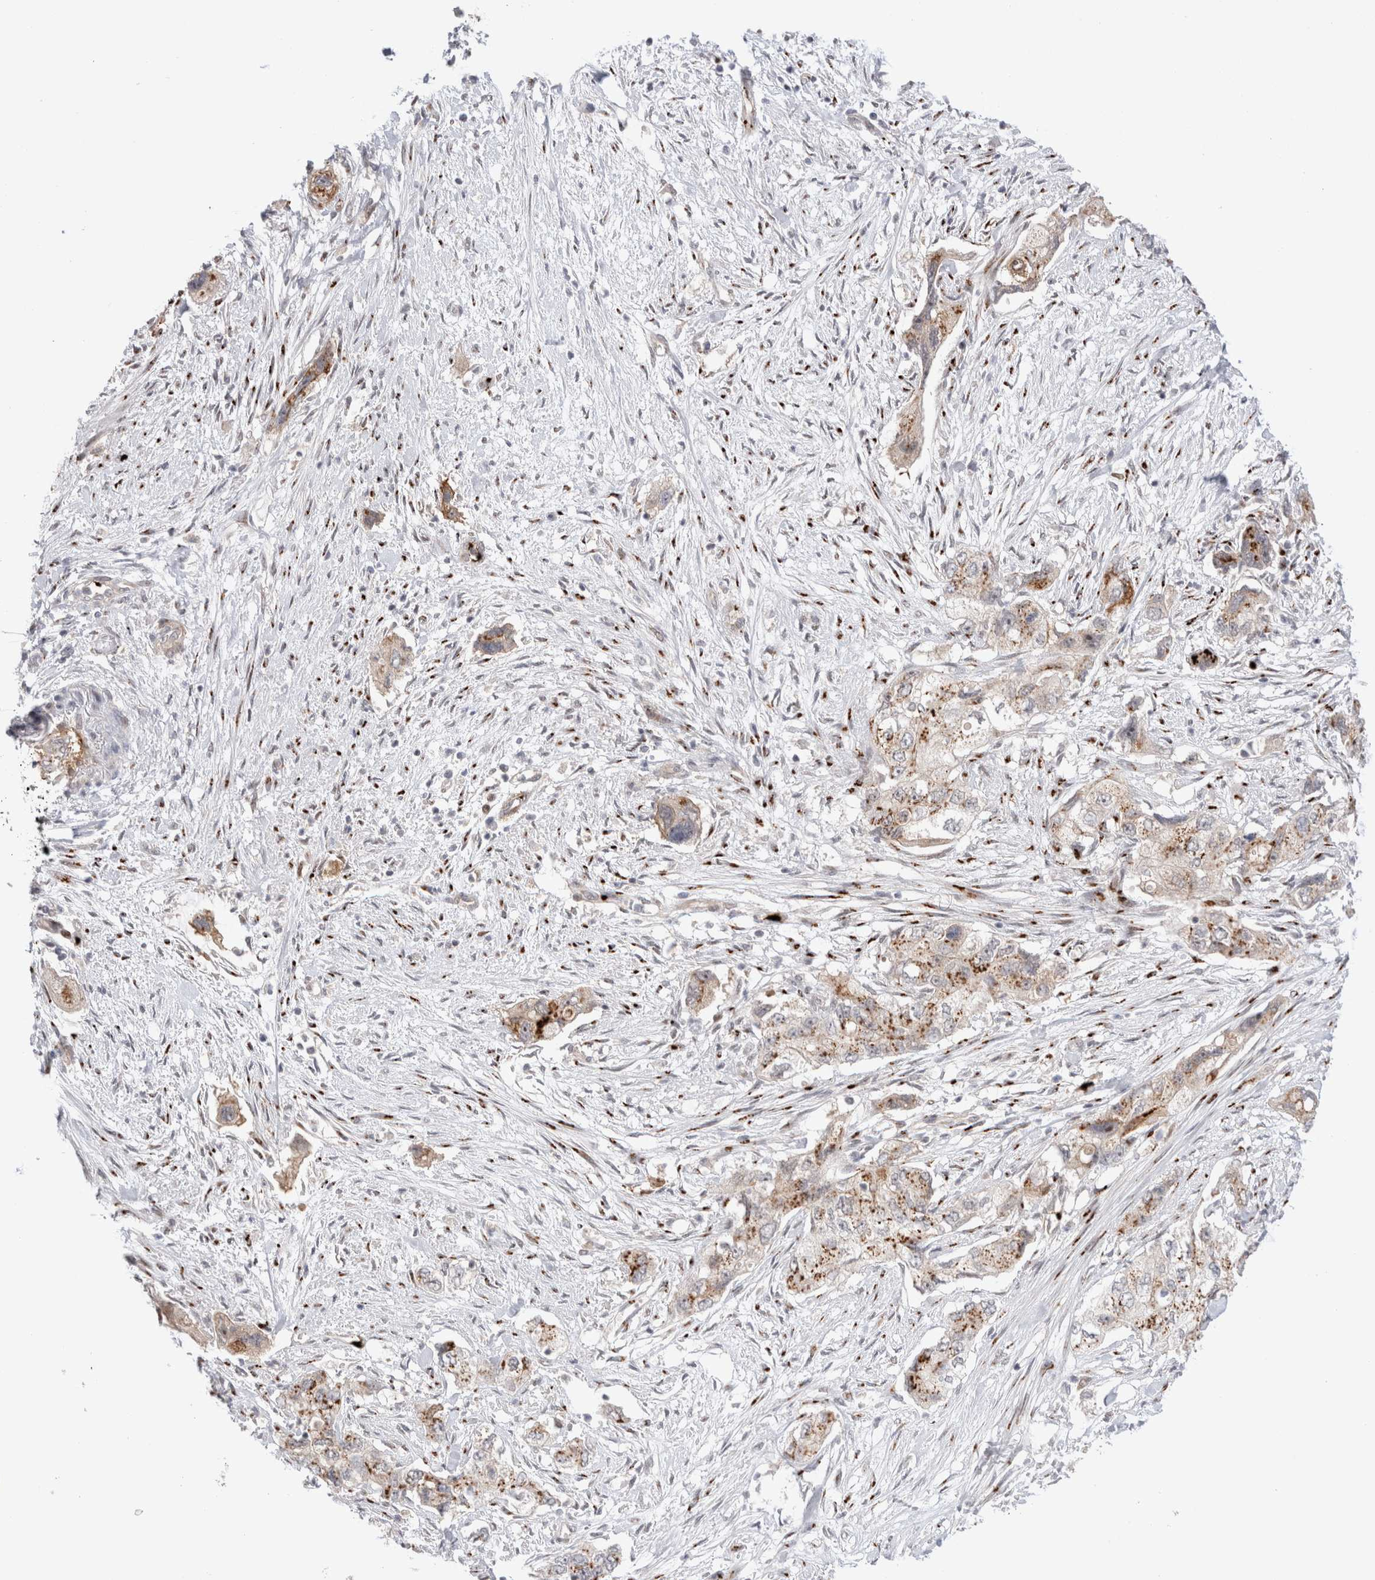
{"staining": {"intensity": "weak", "quantity": ">75%", "location": "cytoplasmic/membranous"}, "tissue": "pancreatic cancer", "cell_type": "Tumor cells", "image_type": "cancer", "snomed": [{"axis": "morphology", "description": "Adenocarcinoma, NOS"}, {"axis": "topography", "description": "Pancreas"}], "caption": "Tumor cells reveal weak cytoplasmic/membranous expression in about >75% of cells in pancreatic adenocarcinoma.", "gene": "VPS28", "patient": {"sex": "female", "age": 73}}